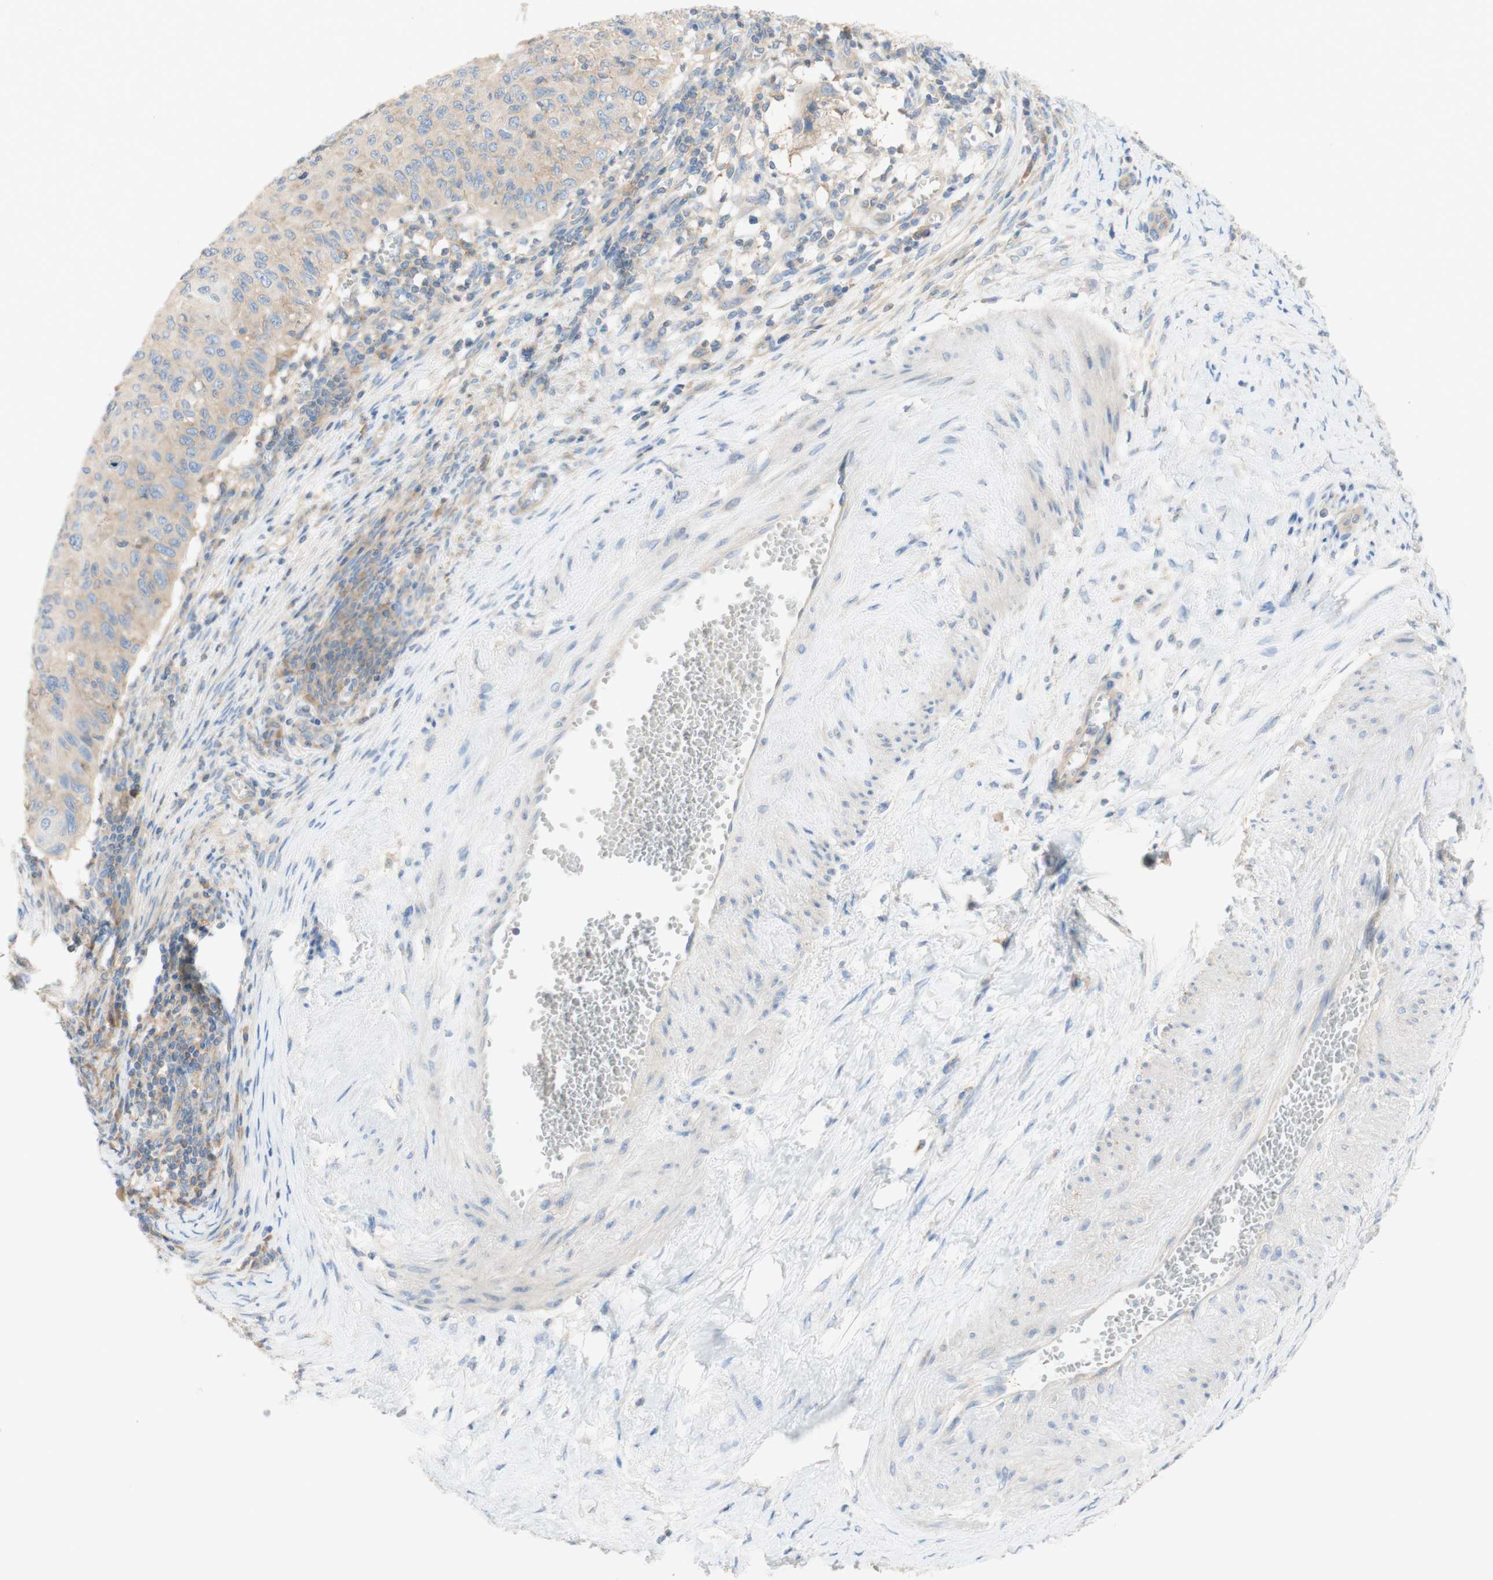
{"staining": {"intensity": "negative", "quantity": "none", "location": "none"}, "tissue": "cervical cancer", "cell_type": "Tumor cells", "image_type": "cancer", "snomed": [{"axis": "morphology", "description": "Squamous cell carcinoma, NOS"}, {"axis": "topography", "description": "Cervix"}], "caption": "Micrograph shows no protein positivity in tumor cells of cervical cancer (squamous cell carcinoma) tissue.", "gene": "ATP2B1", "patient": {"sex": "female", "age": 70}}